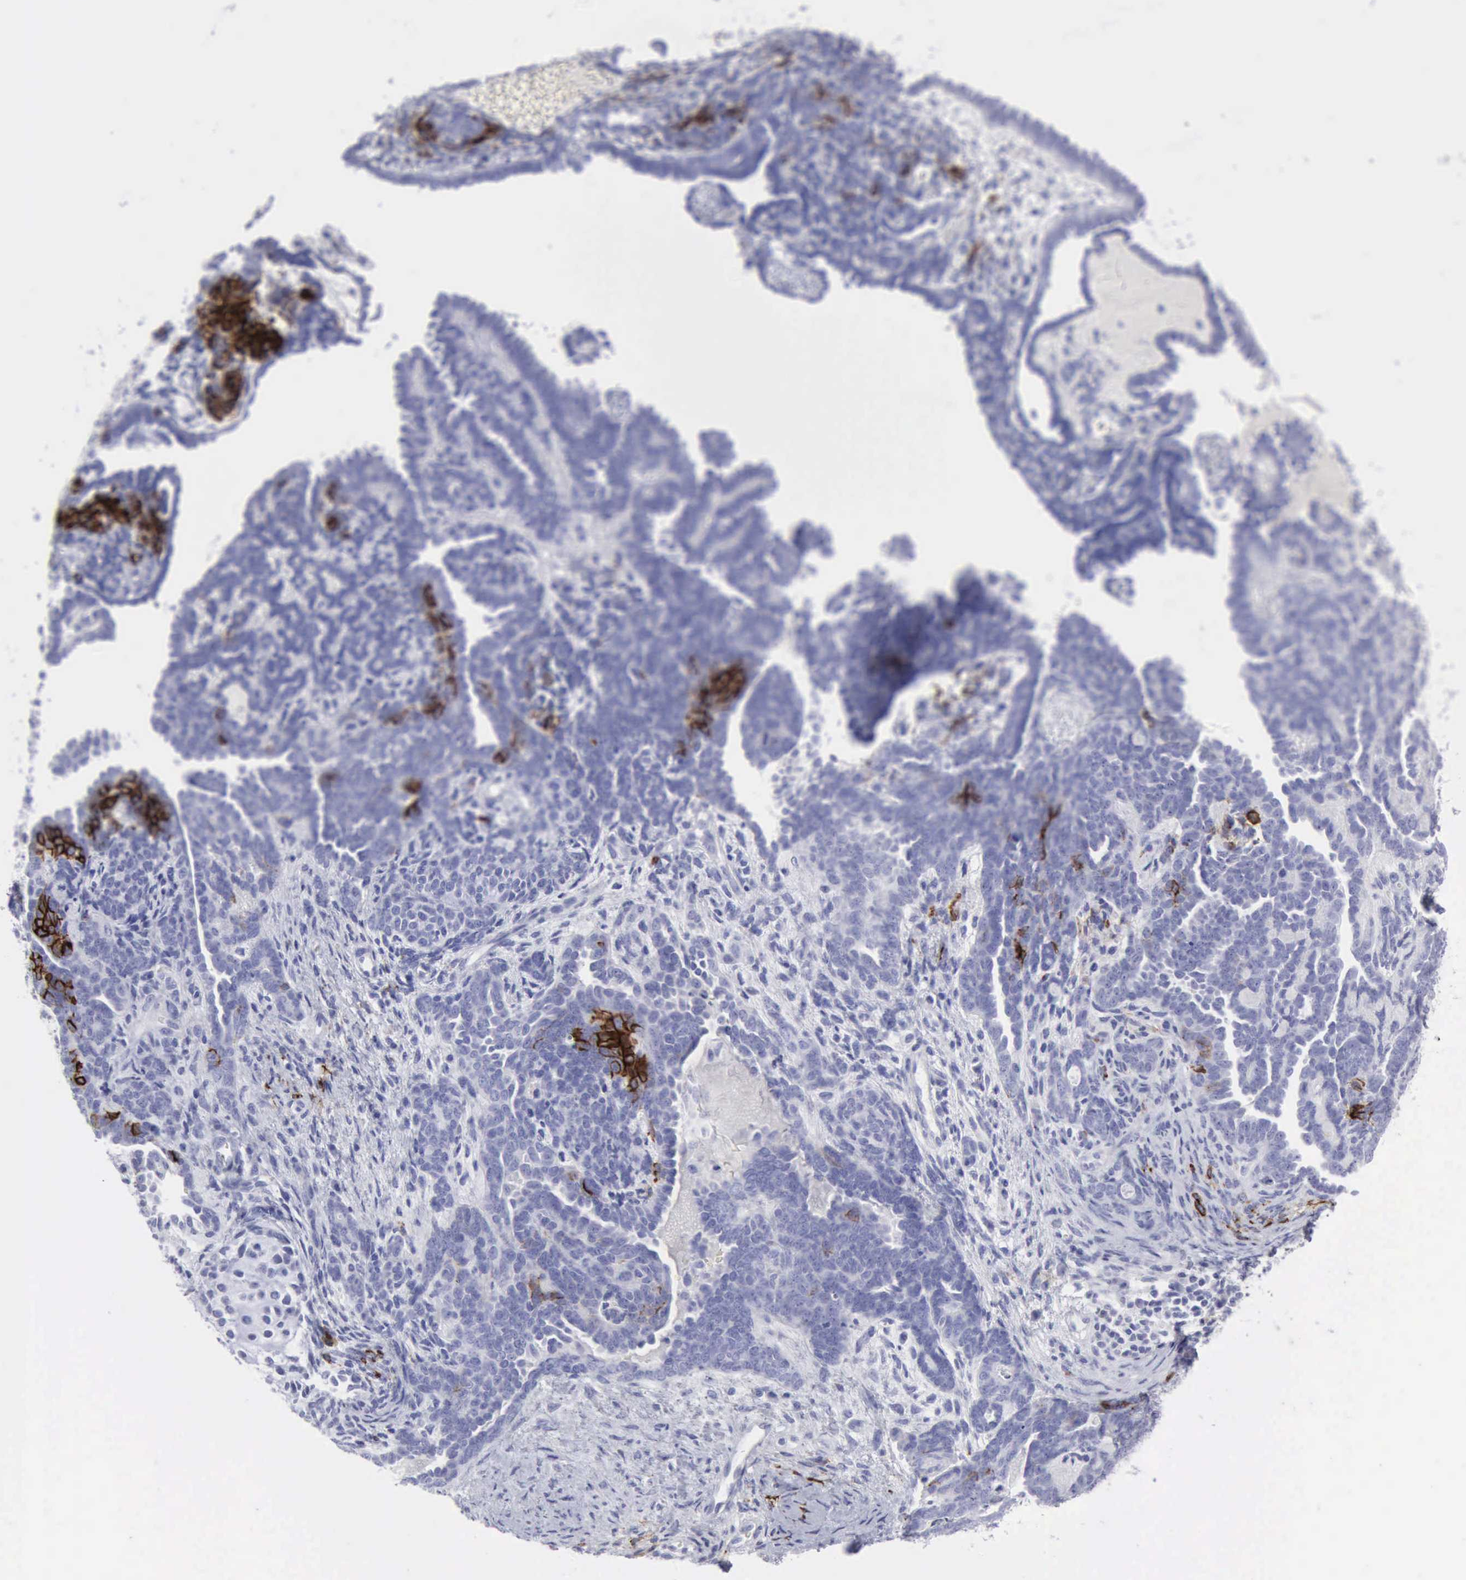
{"staining": {"intensity": "strong", "quantity": "<25%", "location": "cytoplasmic/membranous,nuclear"}, "tissue": "endometrial cancer", "cell_type": "Tumor cells", "image_type": "cancer", "snomed": [{"axis": "morphology", "description": "Neoplasm, malignant, NOS"}, {"axis": "topography", "description": "Endometrium"}], "caption": "Malignant neoplasm (endometrial) stained with a brown dye demonstrates strong cytoplasmic/membranous and nuclear positive positivity in about <25% of tumor cells.", "gene": "NCAM1", "patient": {"sex": "female", "age": 74}}